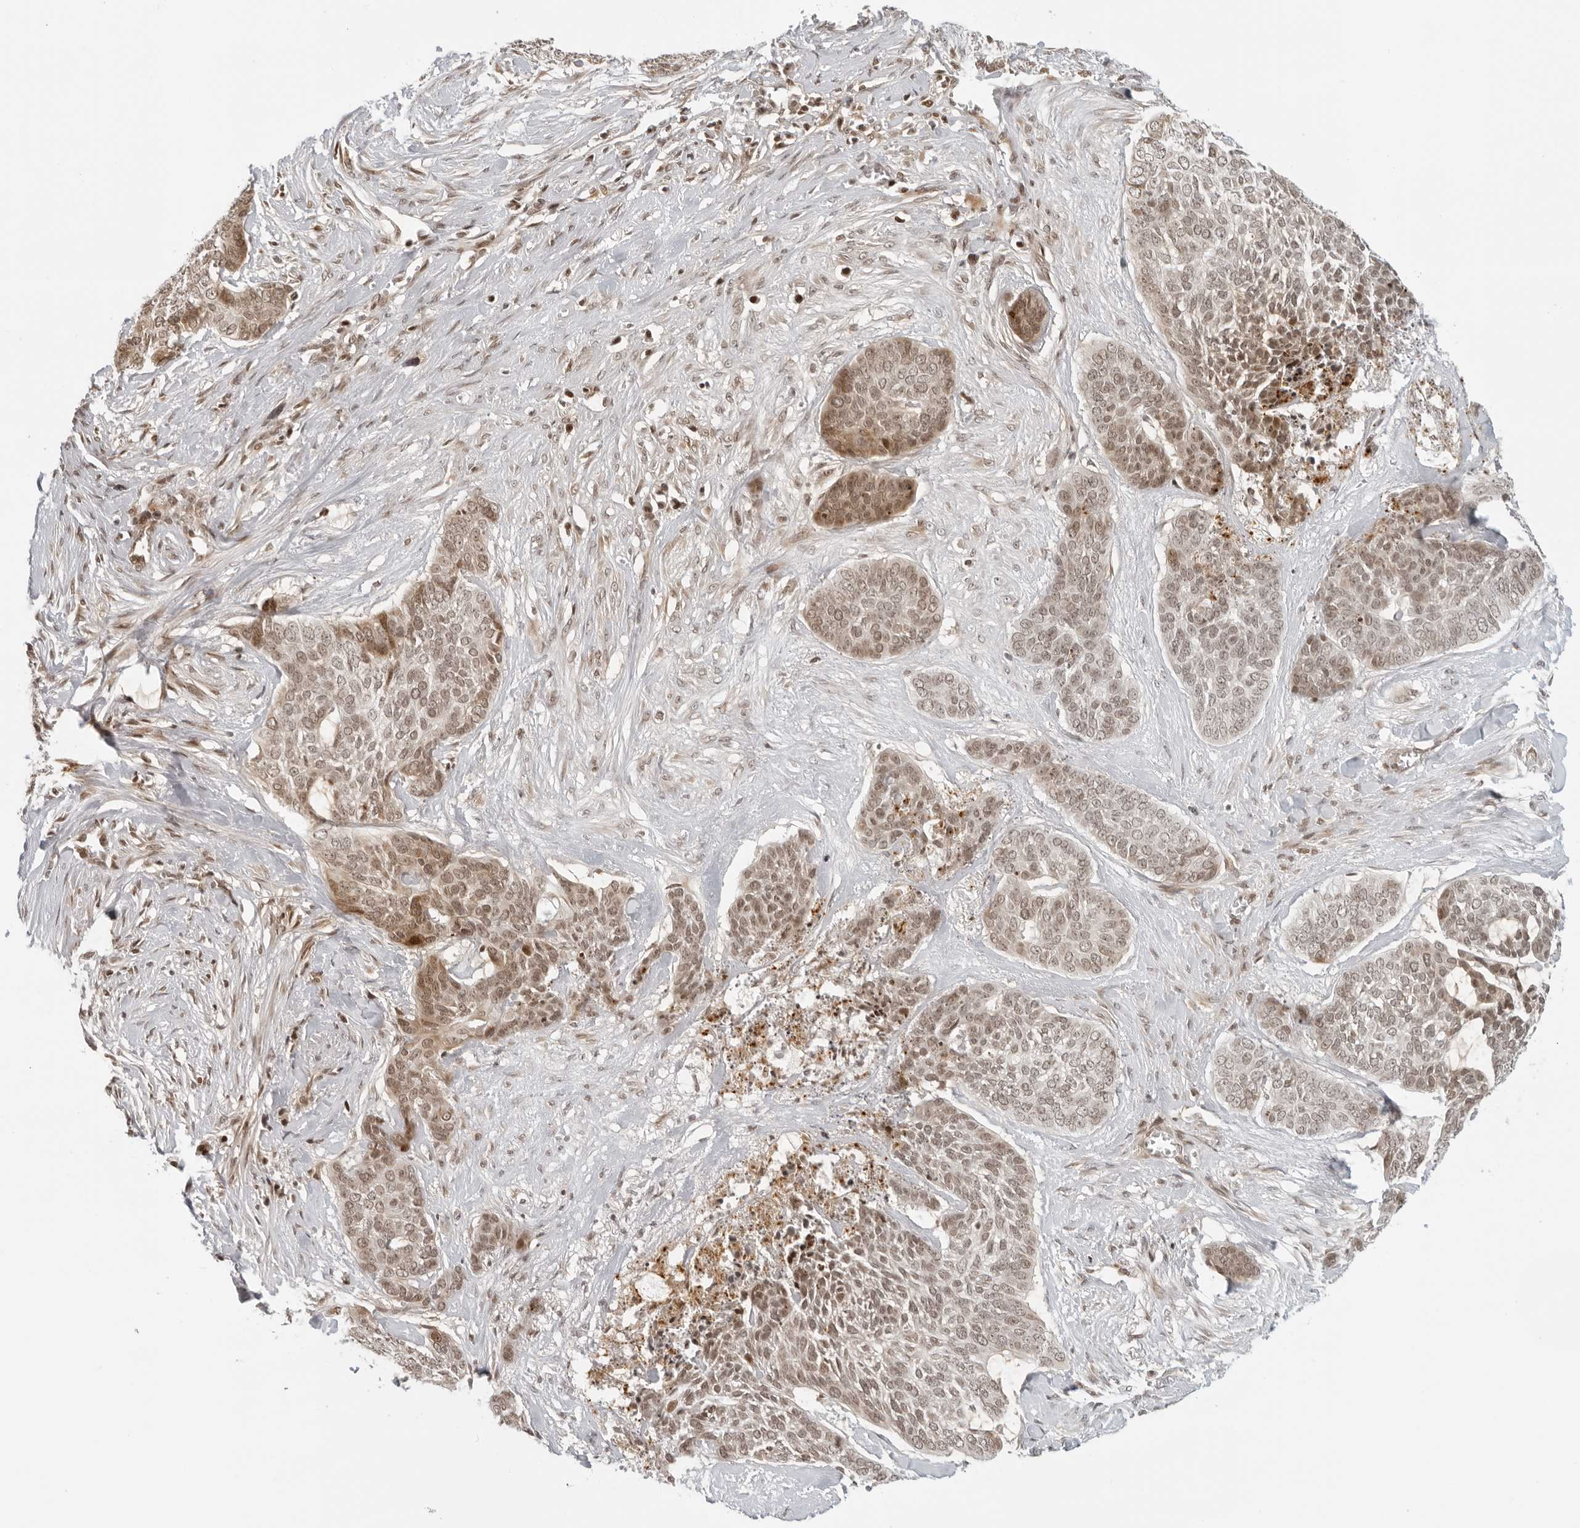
{"staining": {"intensity": "moderate", "quantity": ">75%", "location": "nuclear"}, "tissue": "skin cancer", "cell_type": "Tumor cells", "image_type": "cancer", "snomed": [{"axis": "morphology", "description": "Basal cell carcinoma"}, {"axis": "topography", "description": "Skin"}], "caption": "There is medium levels of moderate nuclear positivity in tumor cells of basal cell carcinoma (skin), as demonstrated by immunohistochemical staining (brown color).", "gene": "ZNF407", "patient": {"sex": "female", "age": 64}}